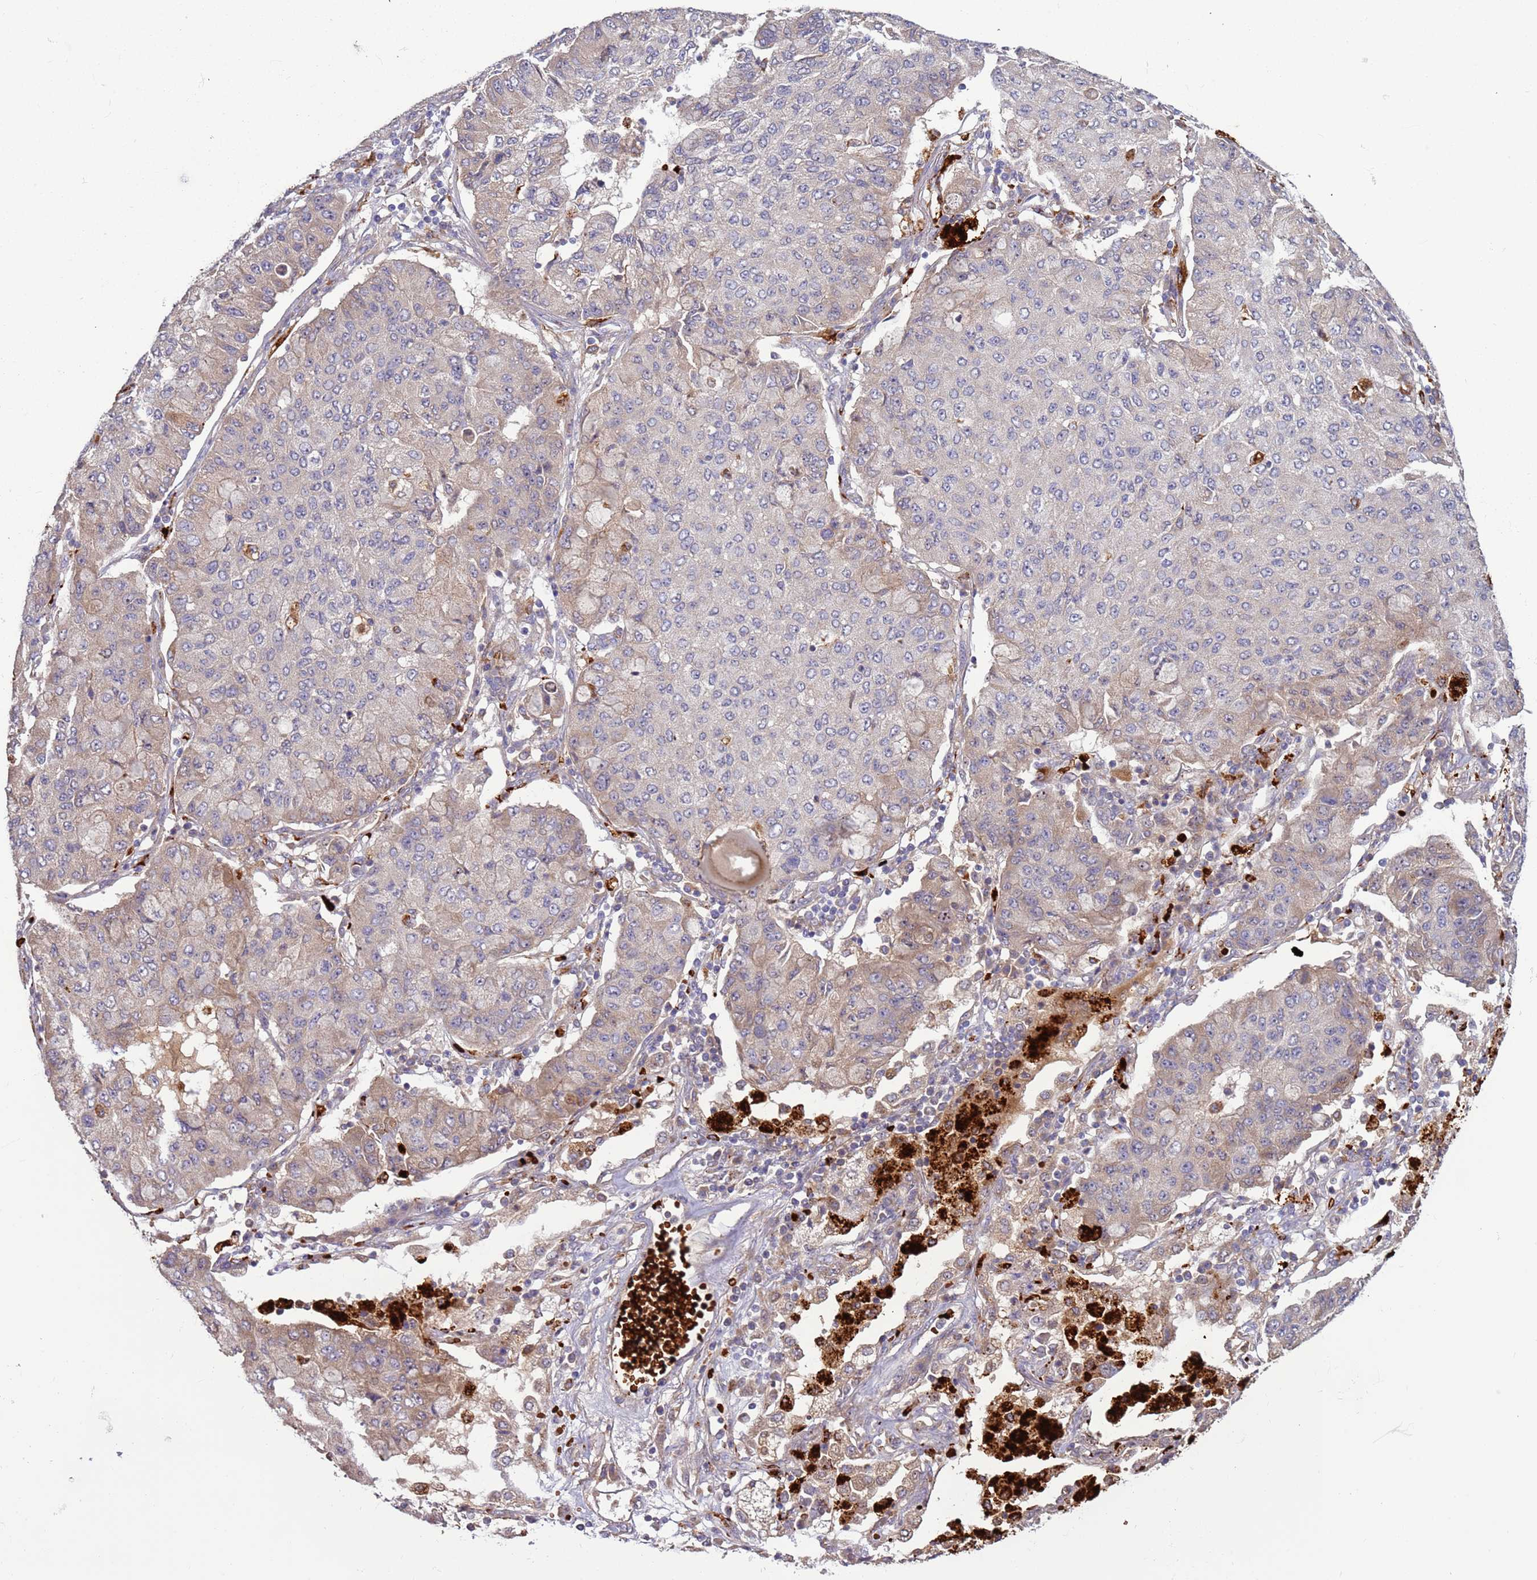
{"staining": {"intensity": "weak", "quantity": "<25%", "location": "cytoplasmic/membranous"}, "tissue": "lung cancer", "cell_type": "Tumor cells", "image_type": "cancer", "snomed": [{"axis": "morphology", "description": "Squamous cell carcinoma, NOS"}, {"axis": "topography", "description": "Lung"}], "caption": "Lung cancer (squamous cell carcinoma) stained for a protein using immunohistochemistry (IHC) shows no expression tumor cells.", "gene": "VPS36", "patient": {"sex": "male", "age": 74}}